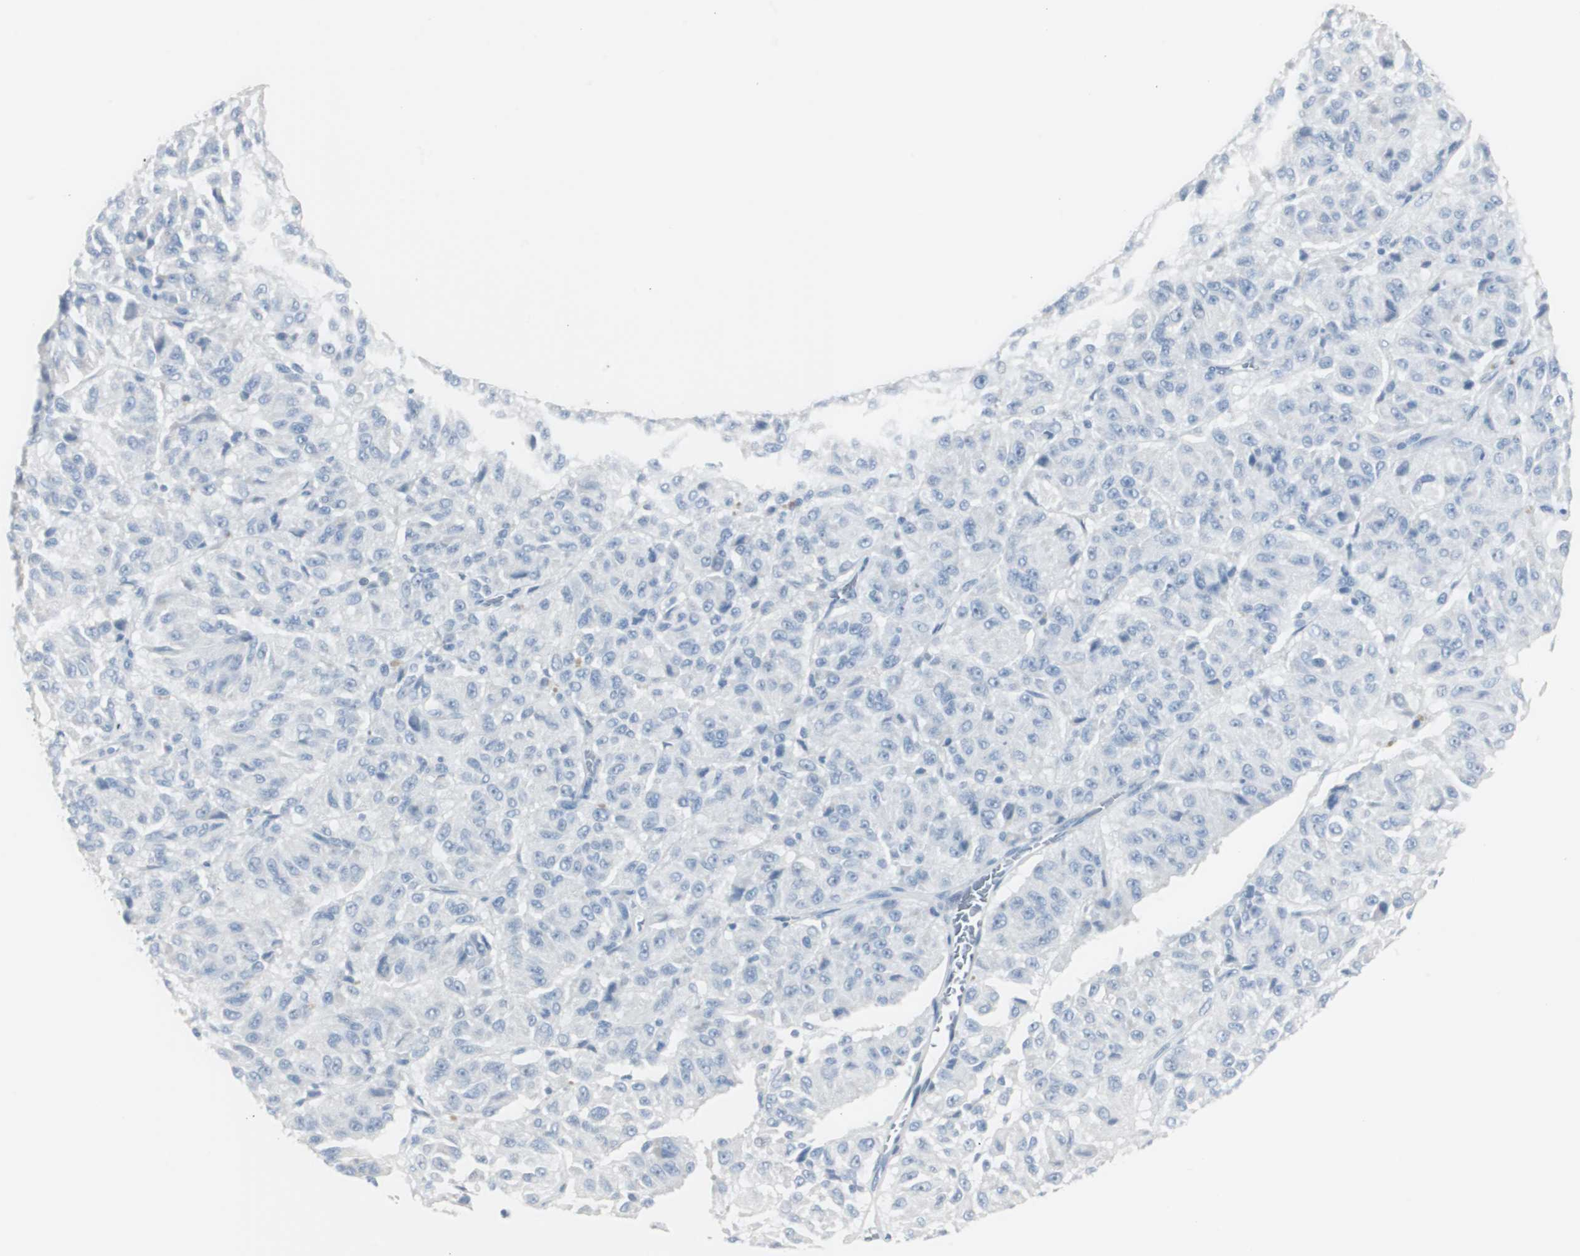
{"staining": {"intensity": "negative", "quantity": "none", "location": "none"}, "tissue": "melanoma", "cell_type": "Tumor cells", "image_type": "cancer", "snomed": [{"axis": "morphology", "description": "Malignant melanoma, Metastatic site"}, {"axis": "topography", "description": "Lung"}], "caption": "The histopathology image exhibits no staining of tumor cells in melanoma.", "gene": "S100A7", "patient": {"sex": "male", "age": 64}}